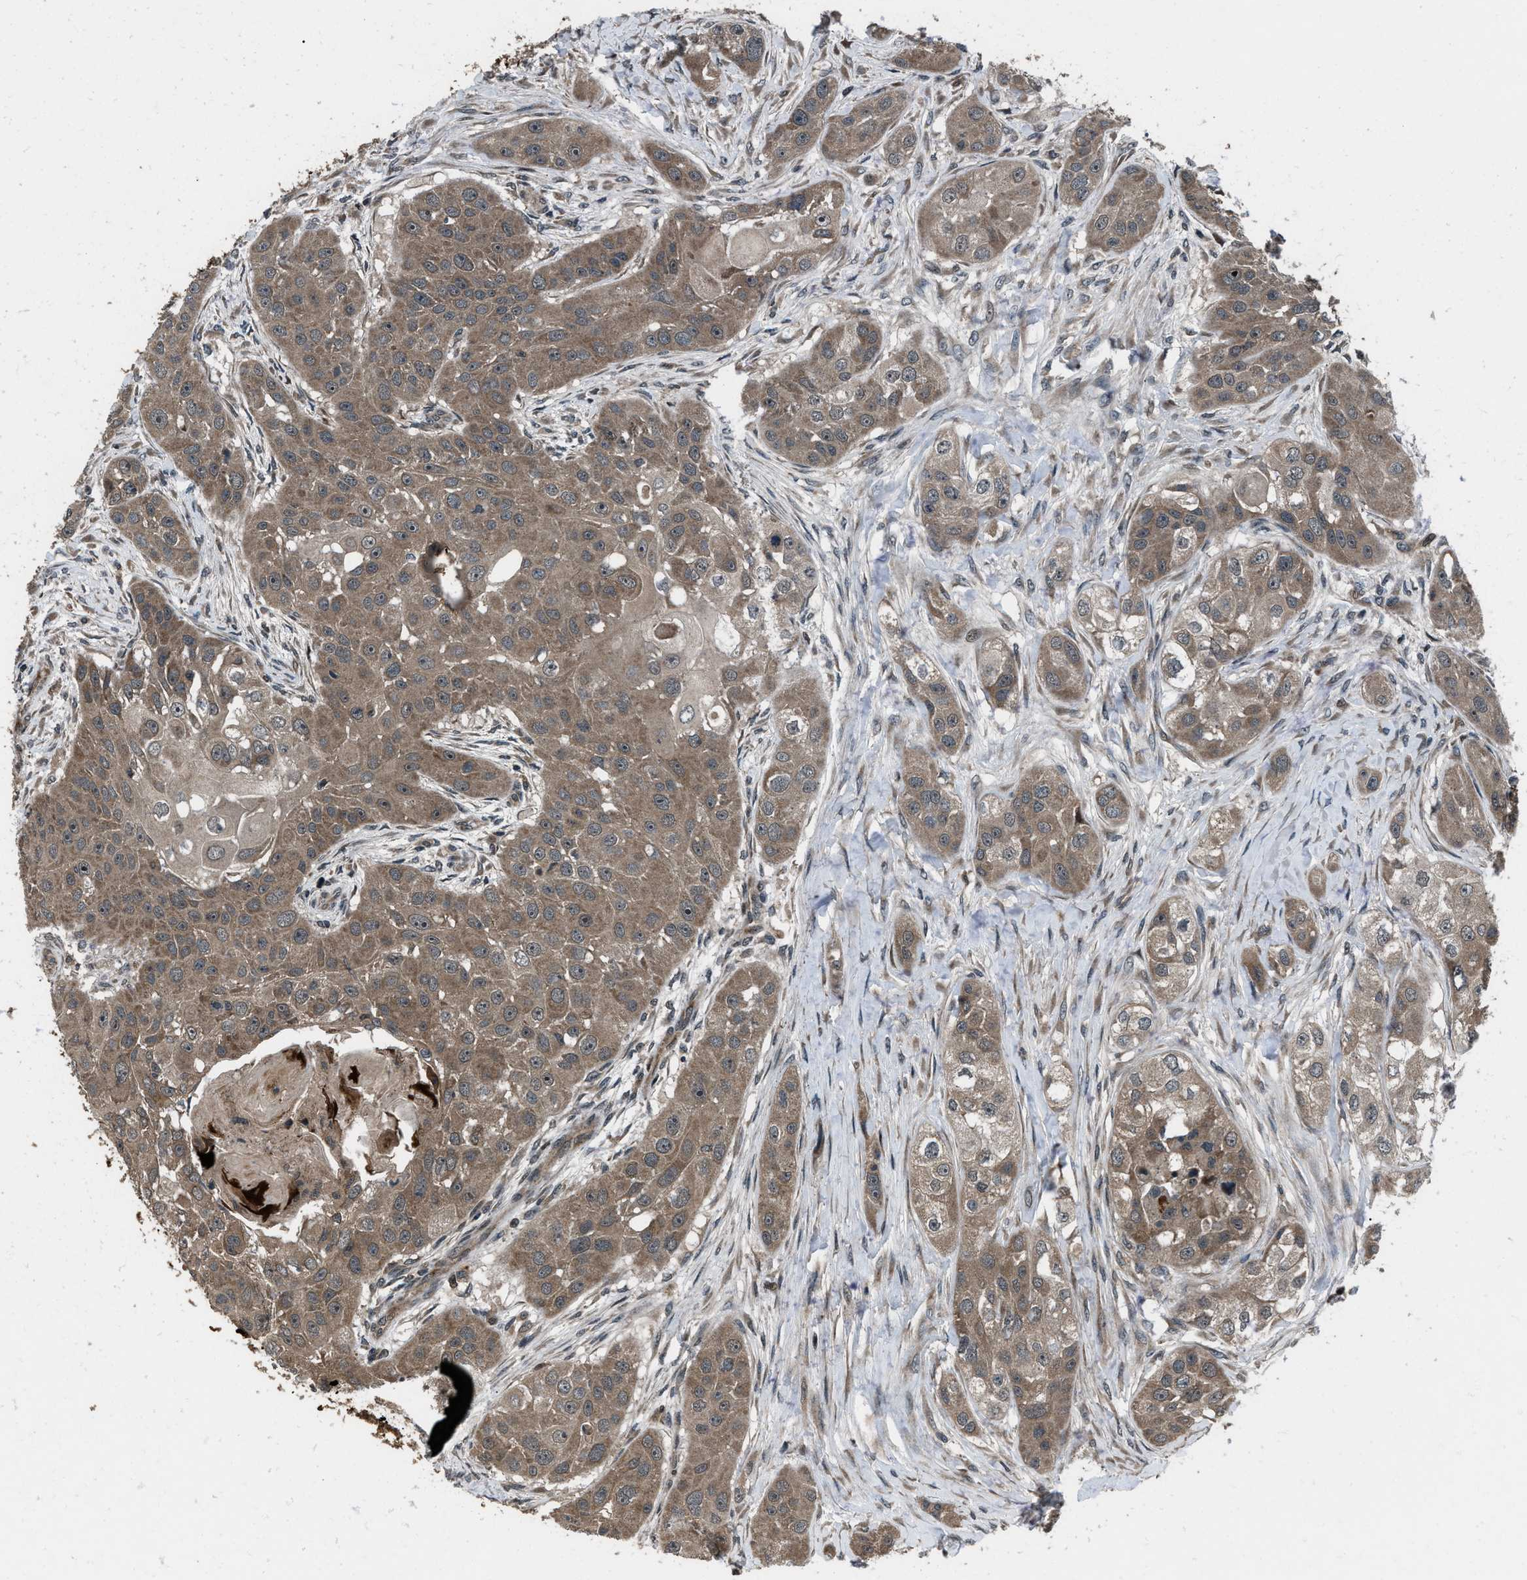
{"staining": {"intensity": "moderate", "quantity": ">75%", "location": "cytoplasmic/membranous"}, "tissue": "head and neck cancer", "cell_type": "Tumor cells", "image_type": "cancer", "snomed": [{"axis": "morphology", "description": "Normal tissue, NOS"}, {"axis": "morphology", "description": "Squamous cell carcinoma, NOS"}, {"axis": "topography", "description": "Skeletal muscle"}, {"axis": "topography", "description": "Head-Neck"}], "caption": "IHC staining of squamous cell carcinoma (head and neck), which demonstrates medium levels of moderate cytoplasmic/membranous expression in about >75% of tumor cells indicating moderate cytoplasmic/membranous protein expression. The staining was performed using DAB (brown) for protein detection and nuclei were counterstained in hematoxylin (blue).", "gene": "IRAK4", "patient": {"sex": "male", "age": 51}}